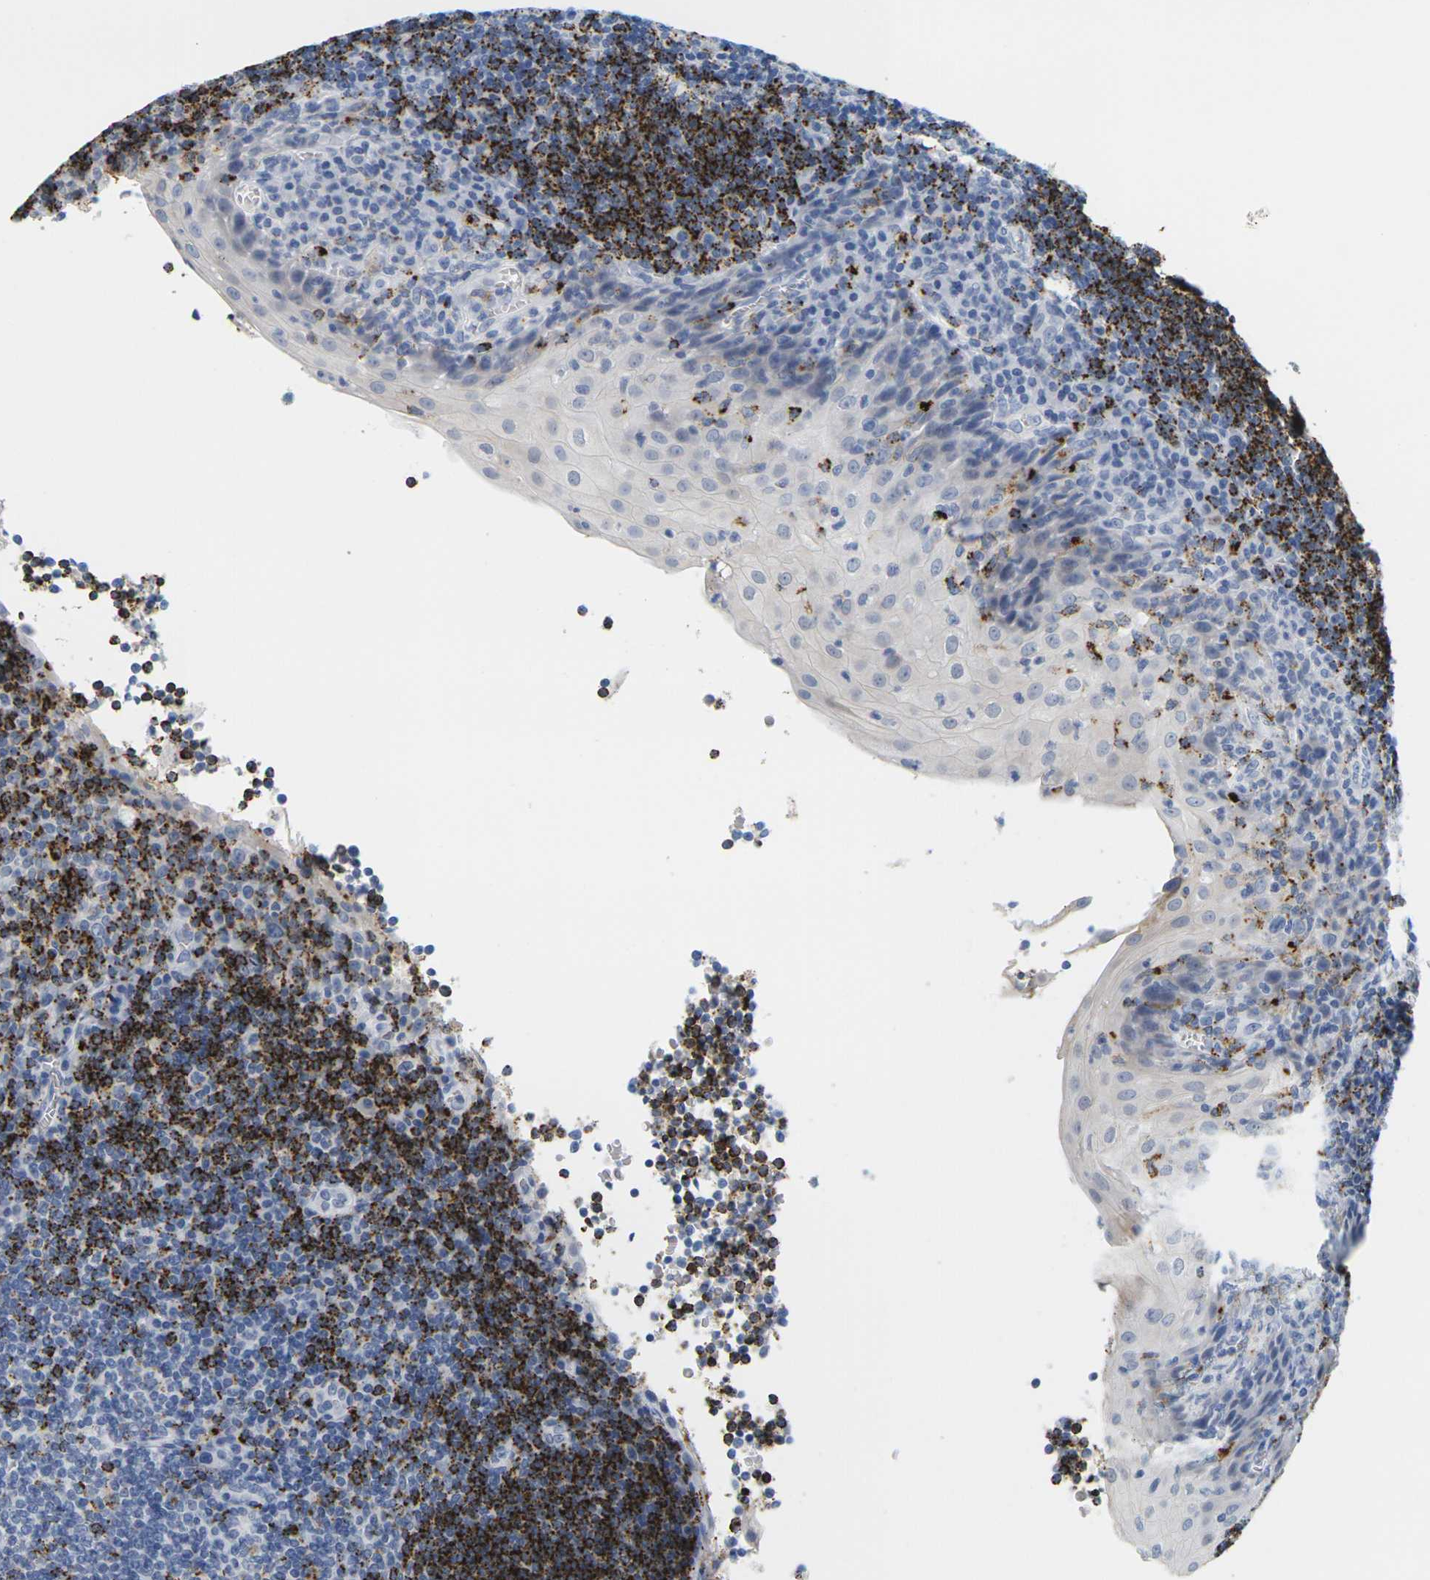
{"staining": {"intensity": "strong", "quantity": "<25%", "location": "cytoplasmic/membranous"}, "tissue": "tonsil", "cell_type": "Germinal center cells", "image_type": "normal", "snomed": [{"axis": "morphology", "description": "Normal tissue, NOS"}, {"axis": "topography", "description": "Tonsil"}], "caption": "DAB immunohistochemical staining of unremarkable tonsil exhibits strong cytoplasmic/membranous protein positivity in approximately <25% of germinal center cells.", "gene": "HLA", "patient": {"sex": "male", "age": 37}}